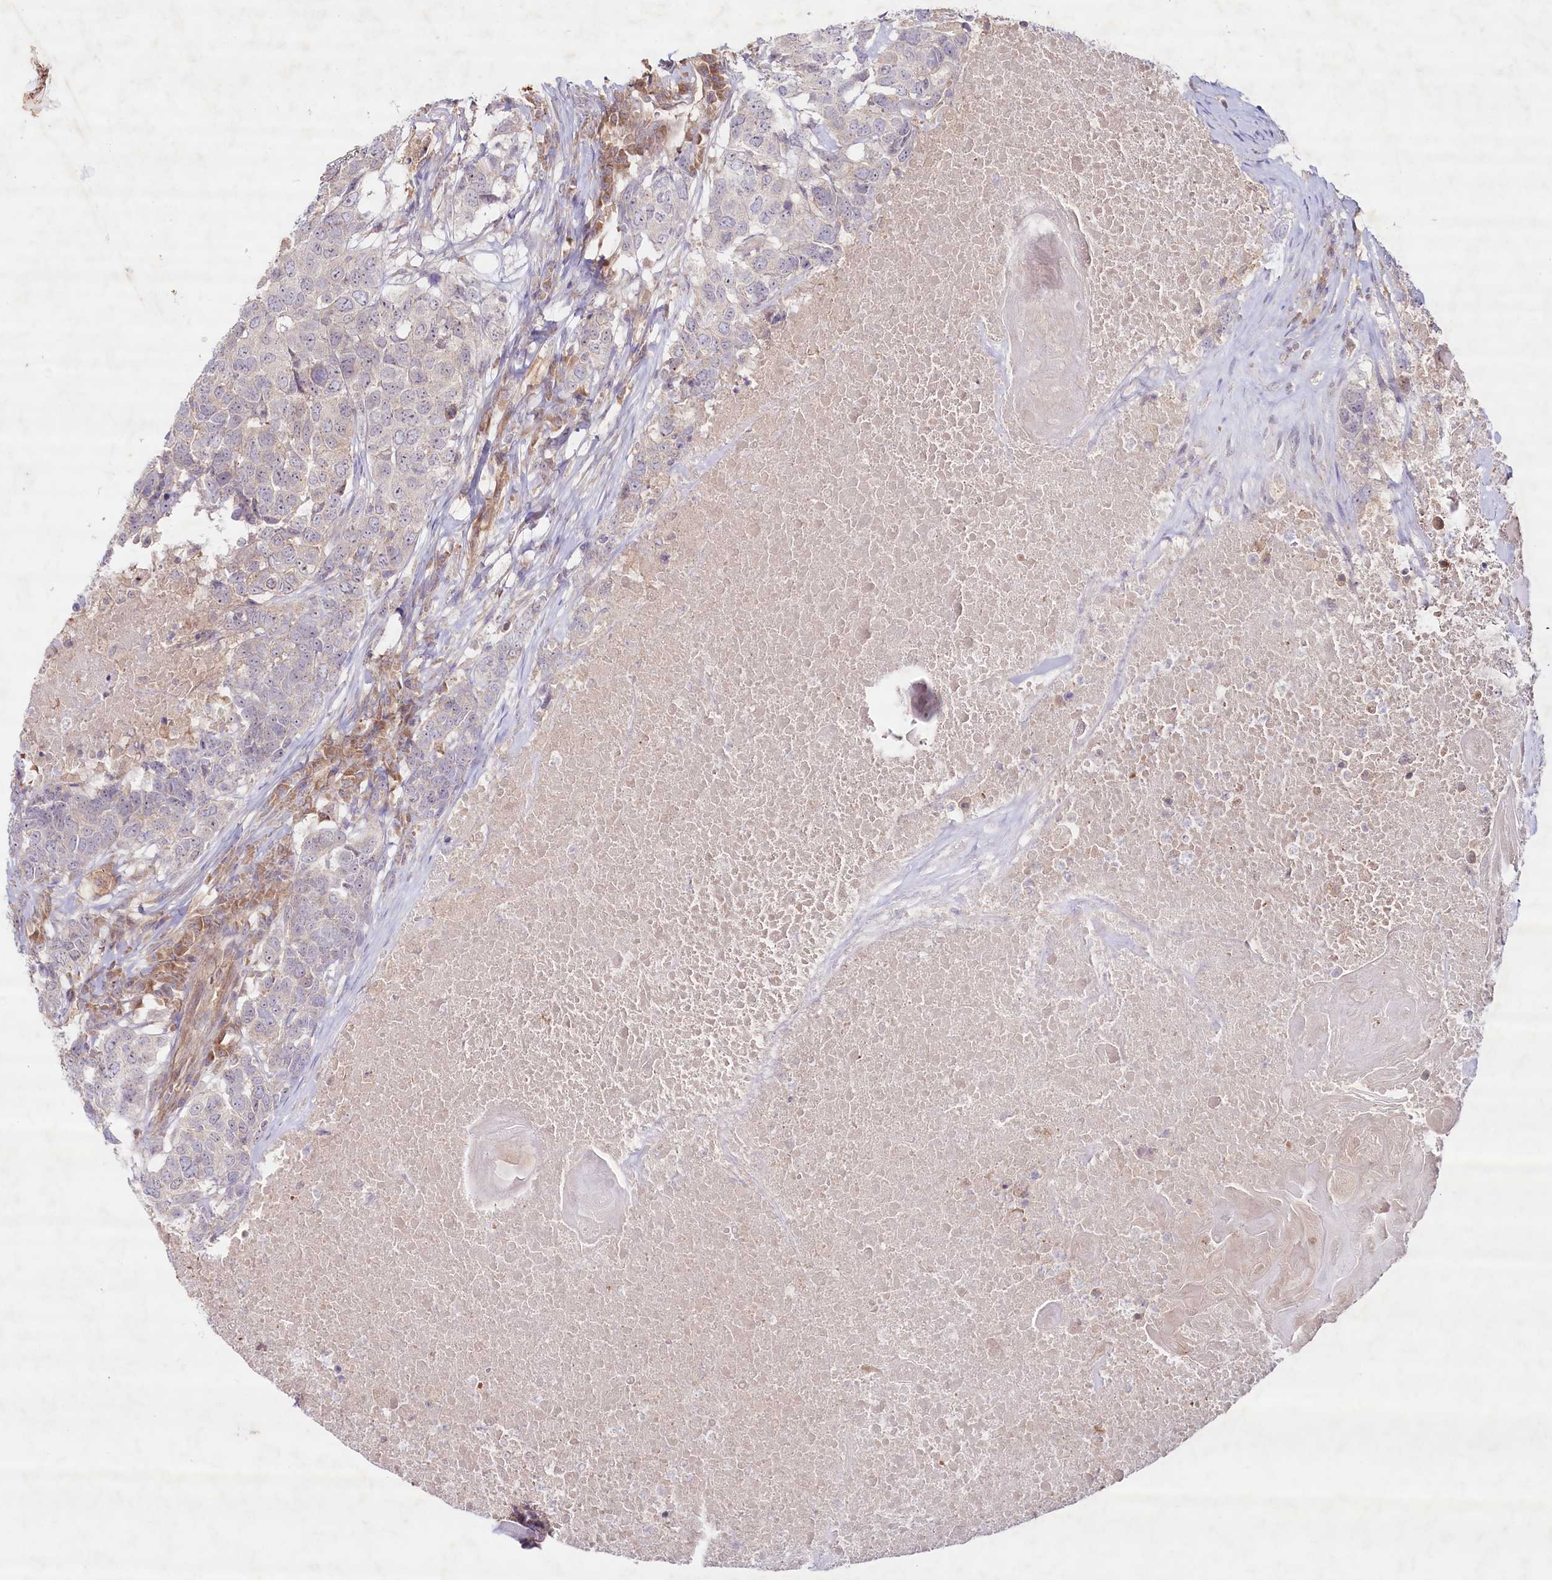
{"staining": {"intensity": "negative", "quantity": "none", "location": "none"}, "tissue": "head and neck cancer", "cell_type": "Tumor cells", "image_type": "cancer", "snomed": [{"axis": "morphology", "description": "Squamous cell carcinoma, NOS"}, {"axis": "topography", "description": "Head-Neck"}], "caption": "The IHC histopathology image has no significant expression in tumor cells of head and neck cancer tissue.", "gene": "TNIP1", "patient": {"sex": "male", "age": 66}}